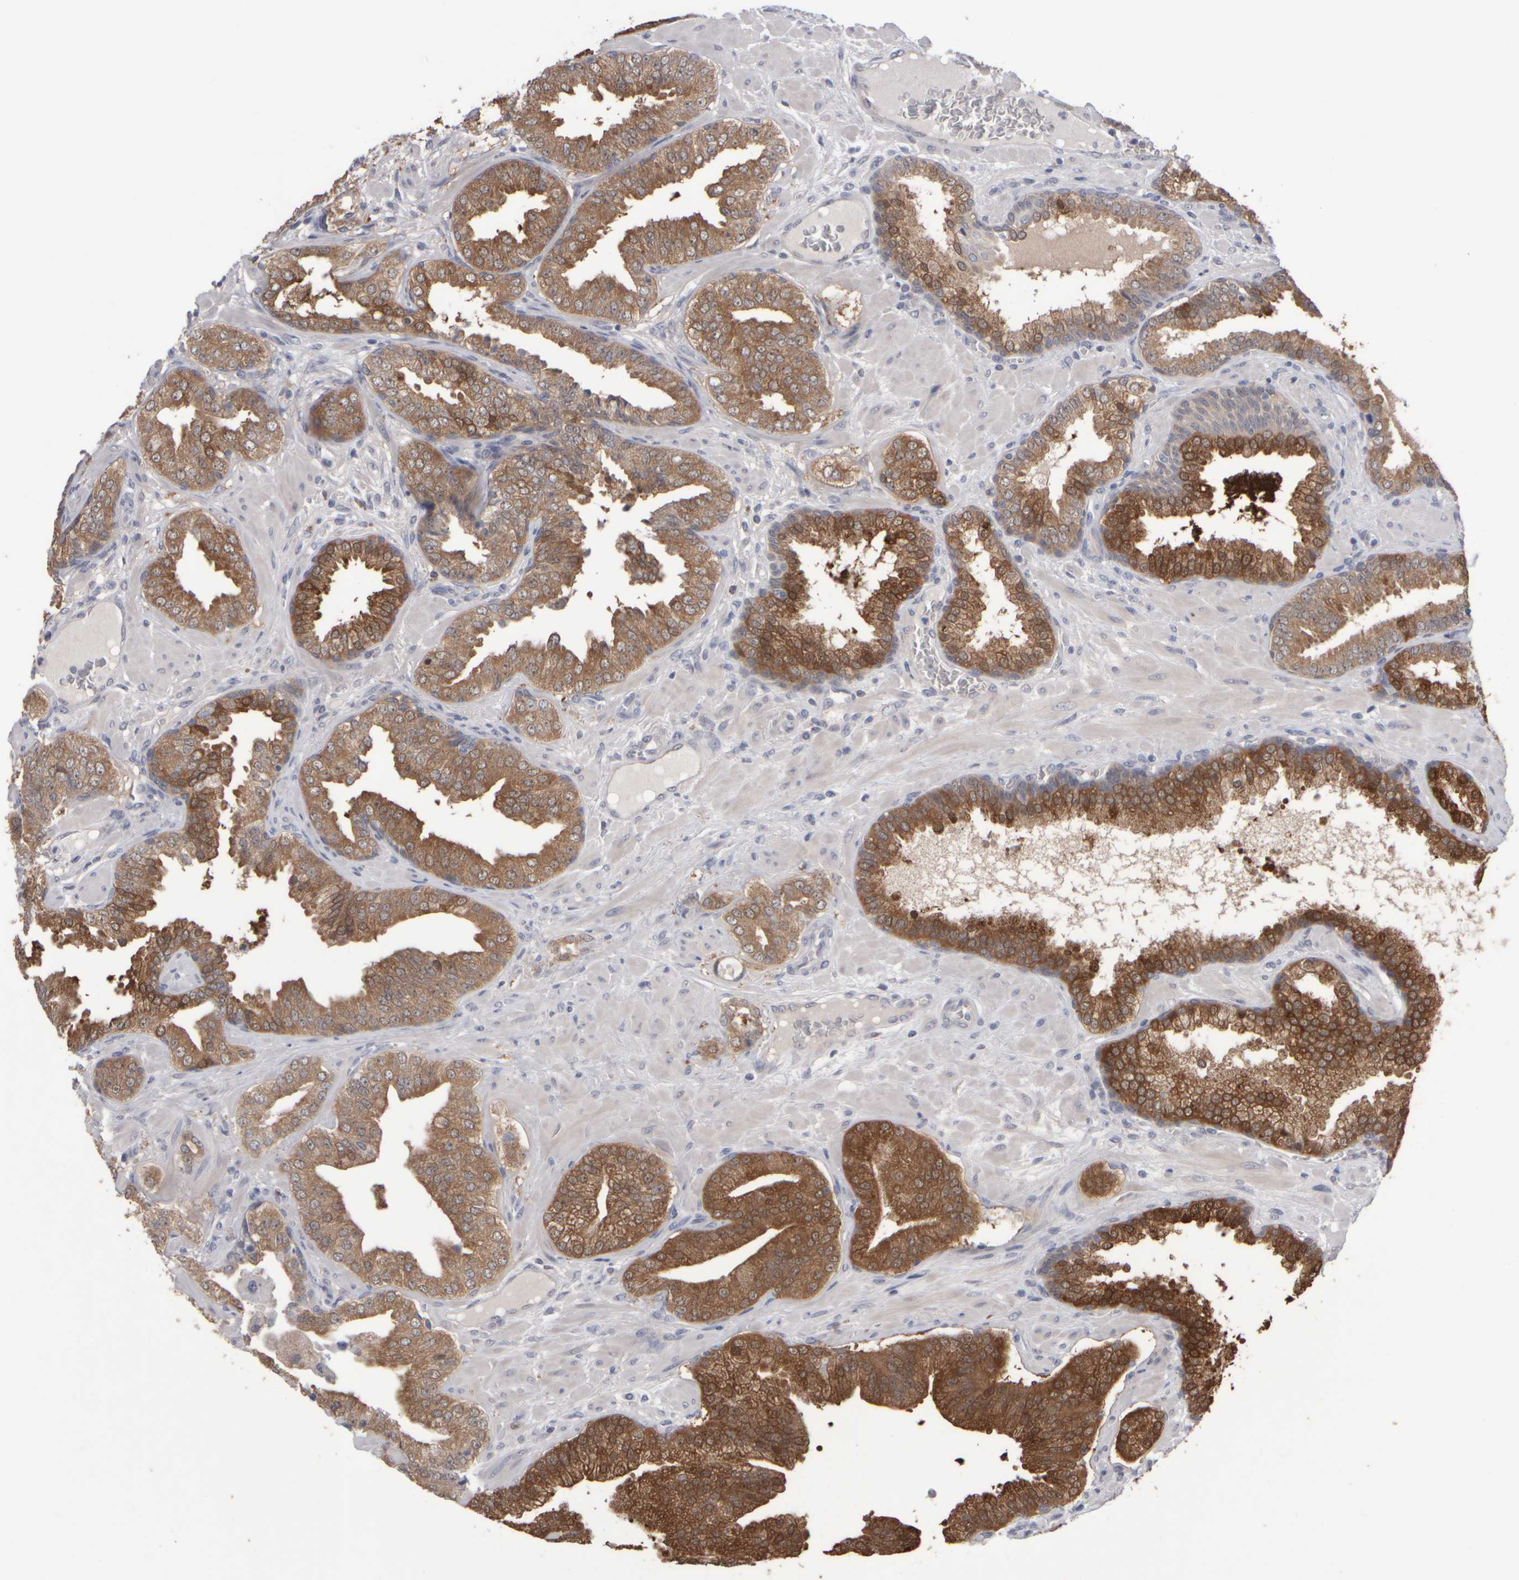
{"staining": {"intensity": "moderate", "quantity": ">75%", "location": "cytoplasmic/membranous"}, "tissue": "prostate cancer", "cell_type": "Tumor cells", "image_type": "cancer", "snomed": [{"axis": "morphology", "description": "Adenocarcinoma, Low grade"}, {"axis": "topography", "description": "Prostate"}], "caption": "Tumor cells show medium levels of moderate cytoplasmic/membranous positivity in approximately >75% of cells in prostate cancer.", "gene": "EPHX2", "patient": {"sex": "male", "age": 62}}